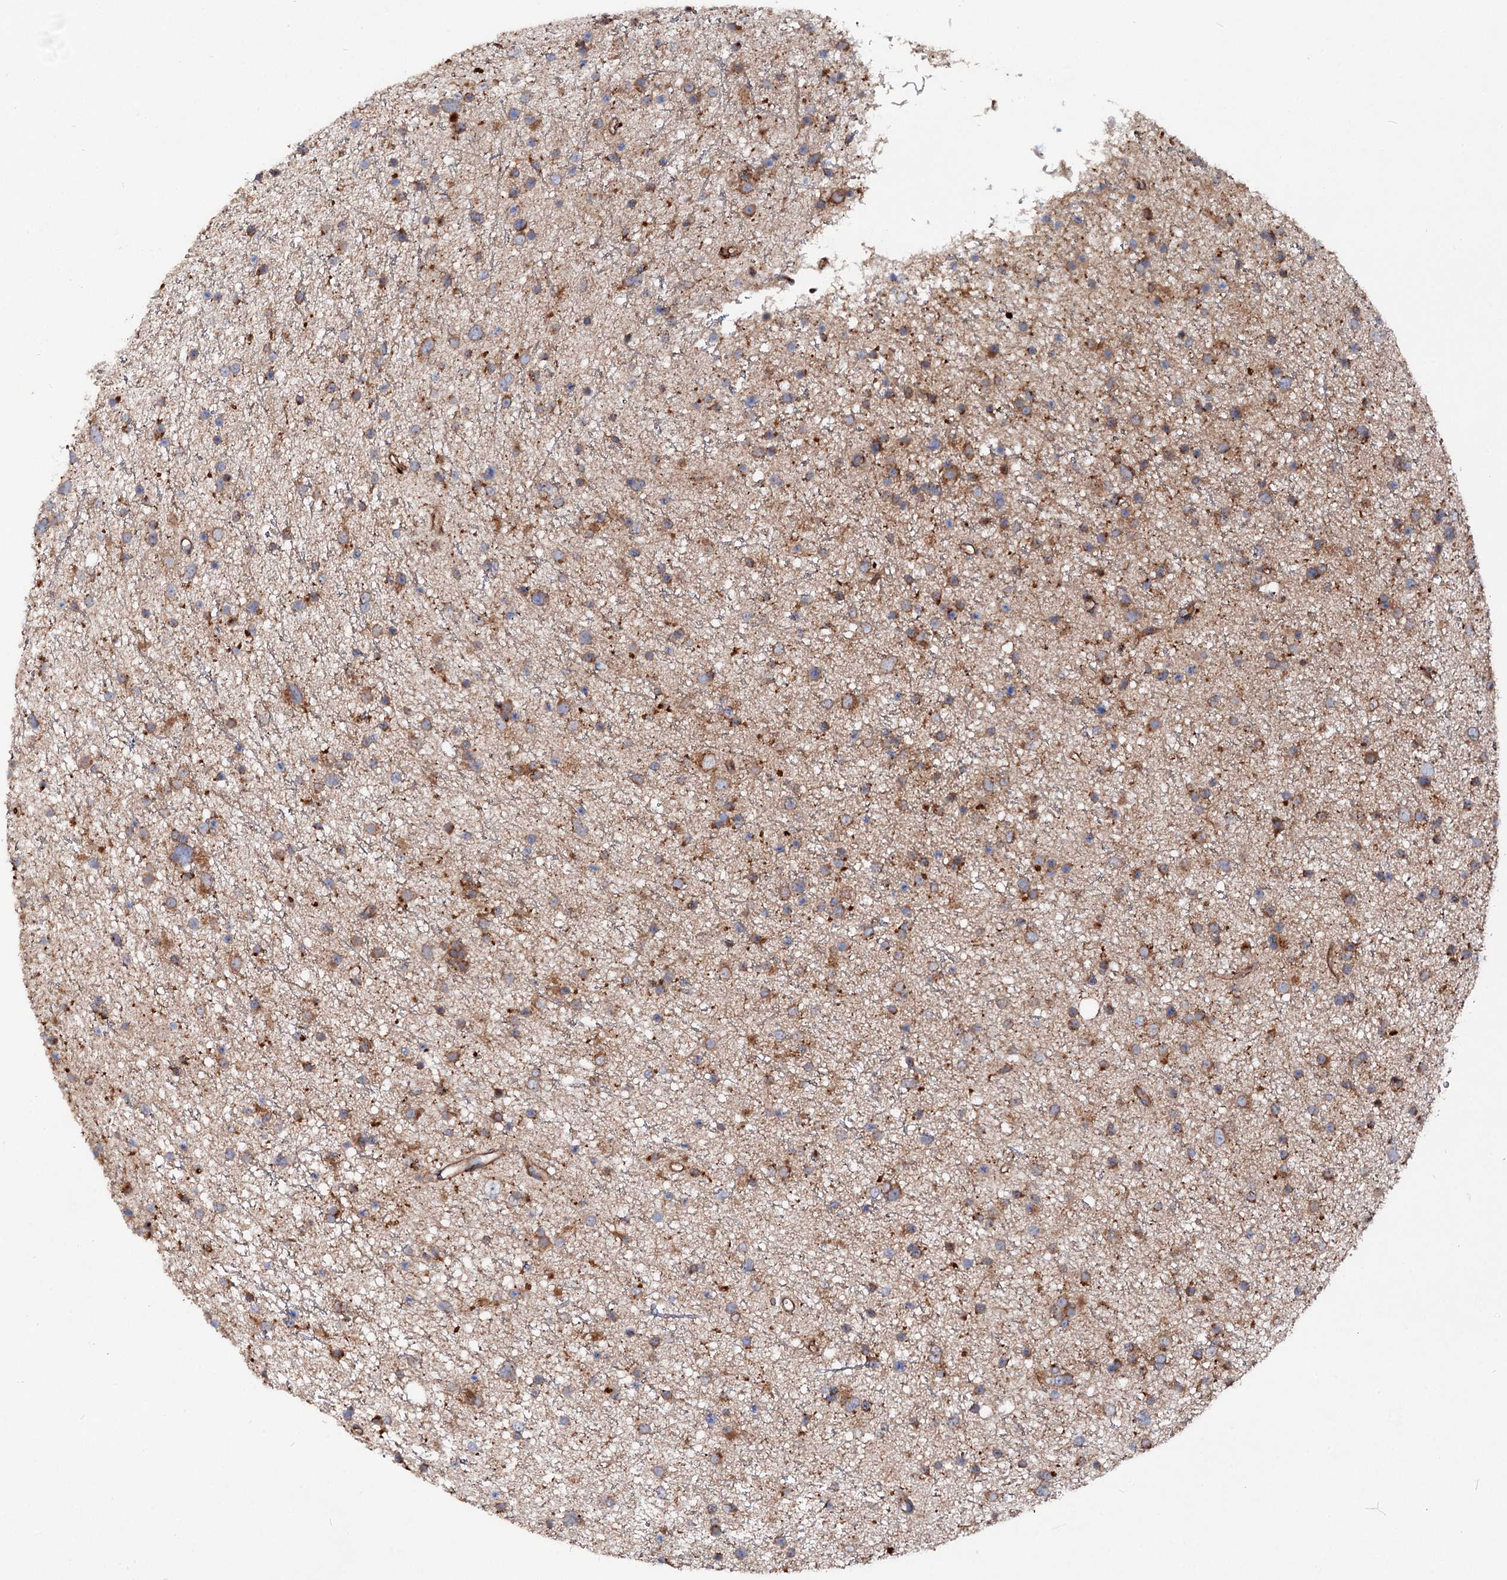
{"staining": {"intensity": "moderate", "quantity": "25%-75%", "location": "cytoplasmic/membranous"}, "tissue": "glioma", "cell_type": "Tumor cells", "image_type": "cancer", "snomed": [{"axis": "morphology", "description": "Glioma, malignant, Low grade"}, {"axis": "topography", "description": "Cerebral cortex"}], "caption": "This image displays glioma stained with immunohistochemistry to label a protein in brown. The cytoplasmic/membranous of tumor cells show moderate positivity for the protein. Nuclei are counter-stained blue.", "gene": "VPS29", "patient": {"sex": "female", "age": 39}}